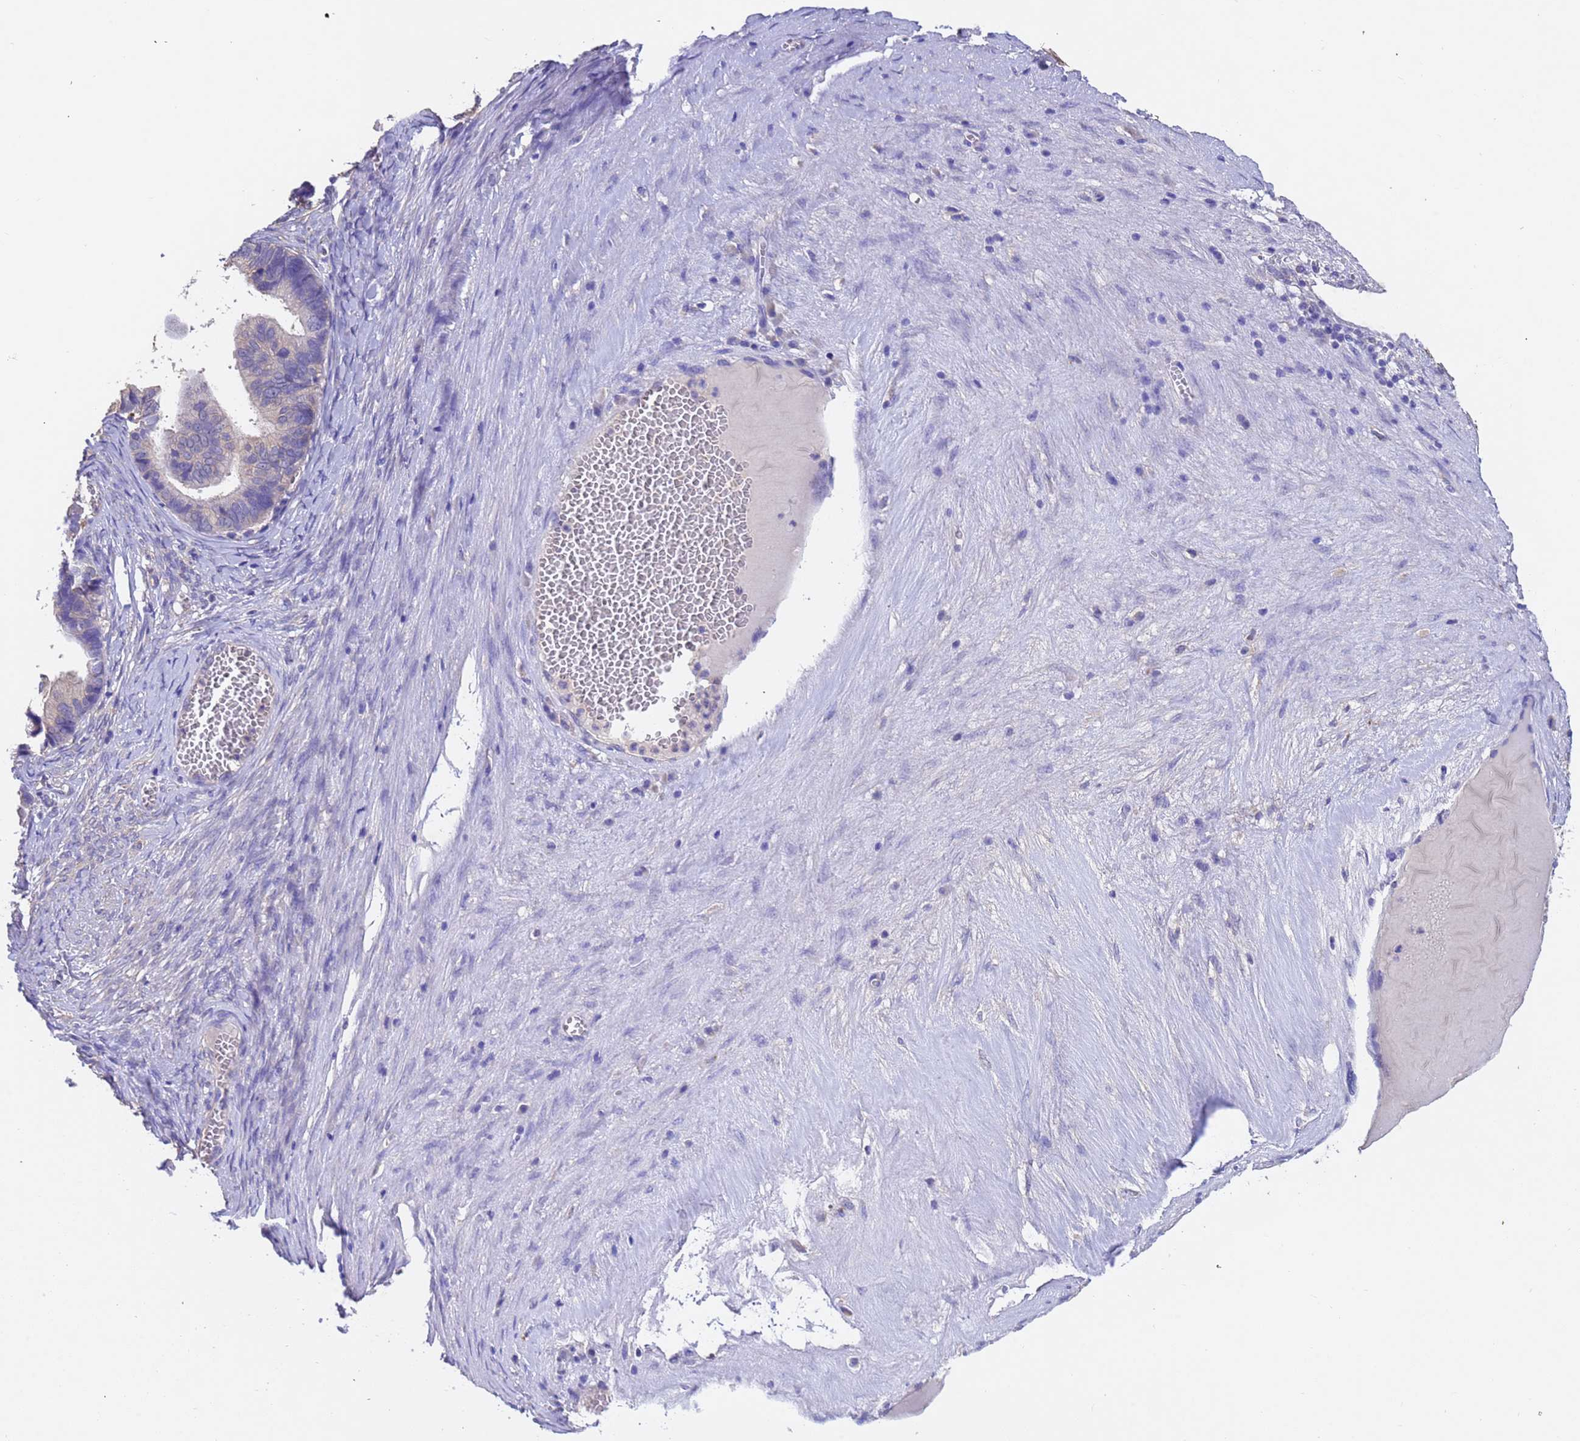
{"staining": {"intensity": "negative", "quantity": "none", "location": "none"}, "tissue": "ovarian cancer", "cell_type": "Tumor cells", "image_type": "cancer", "snomed": [{"axis": "morphology", "description": "Cystadenocarcinoma, serous, NOS"}, {"axis": "topography", "description": "Ovary"}], "caption": "DAB (3,3'-diaminobenzidine) immunohistochemical staining of serous cystadenocarcinoma (ovarian) displays no significant positivity in tumor cells.", "gene": "SRL", "patient": {"sex": "female", "age": 56}}